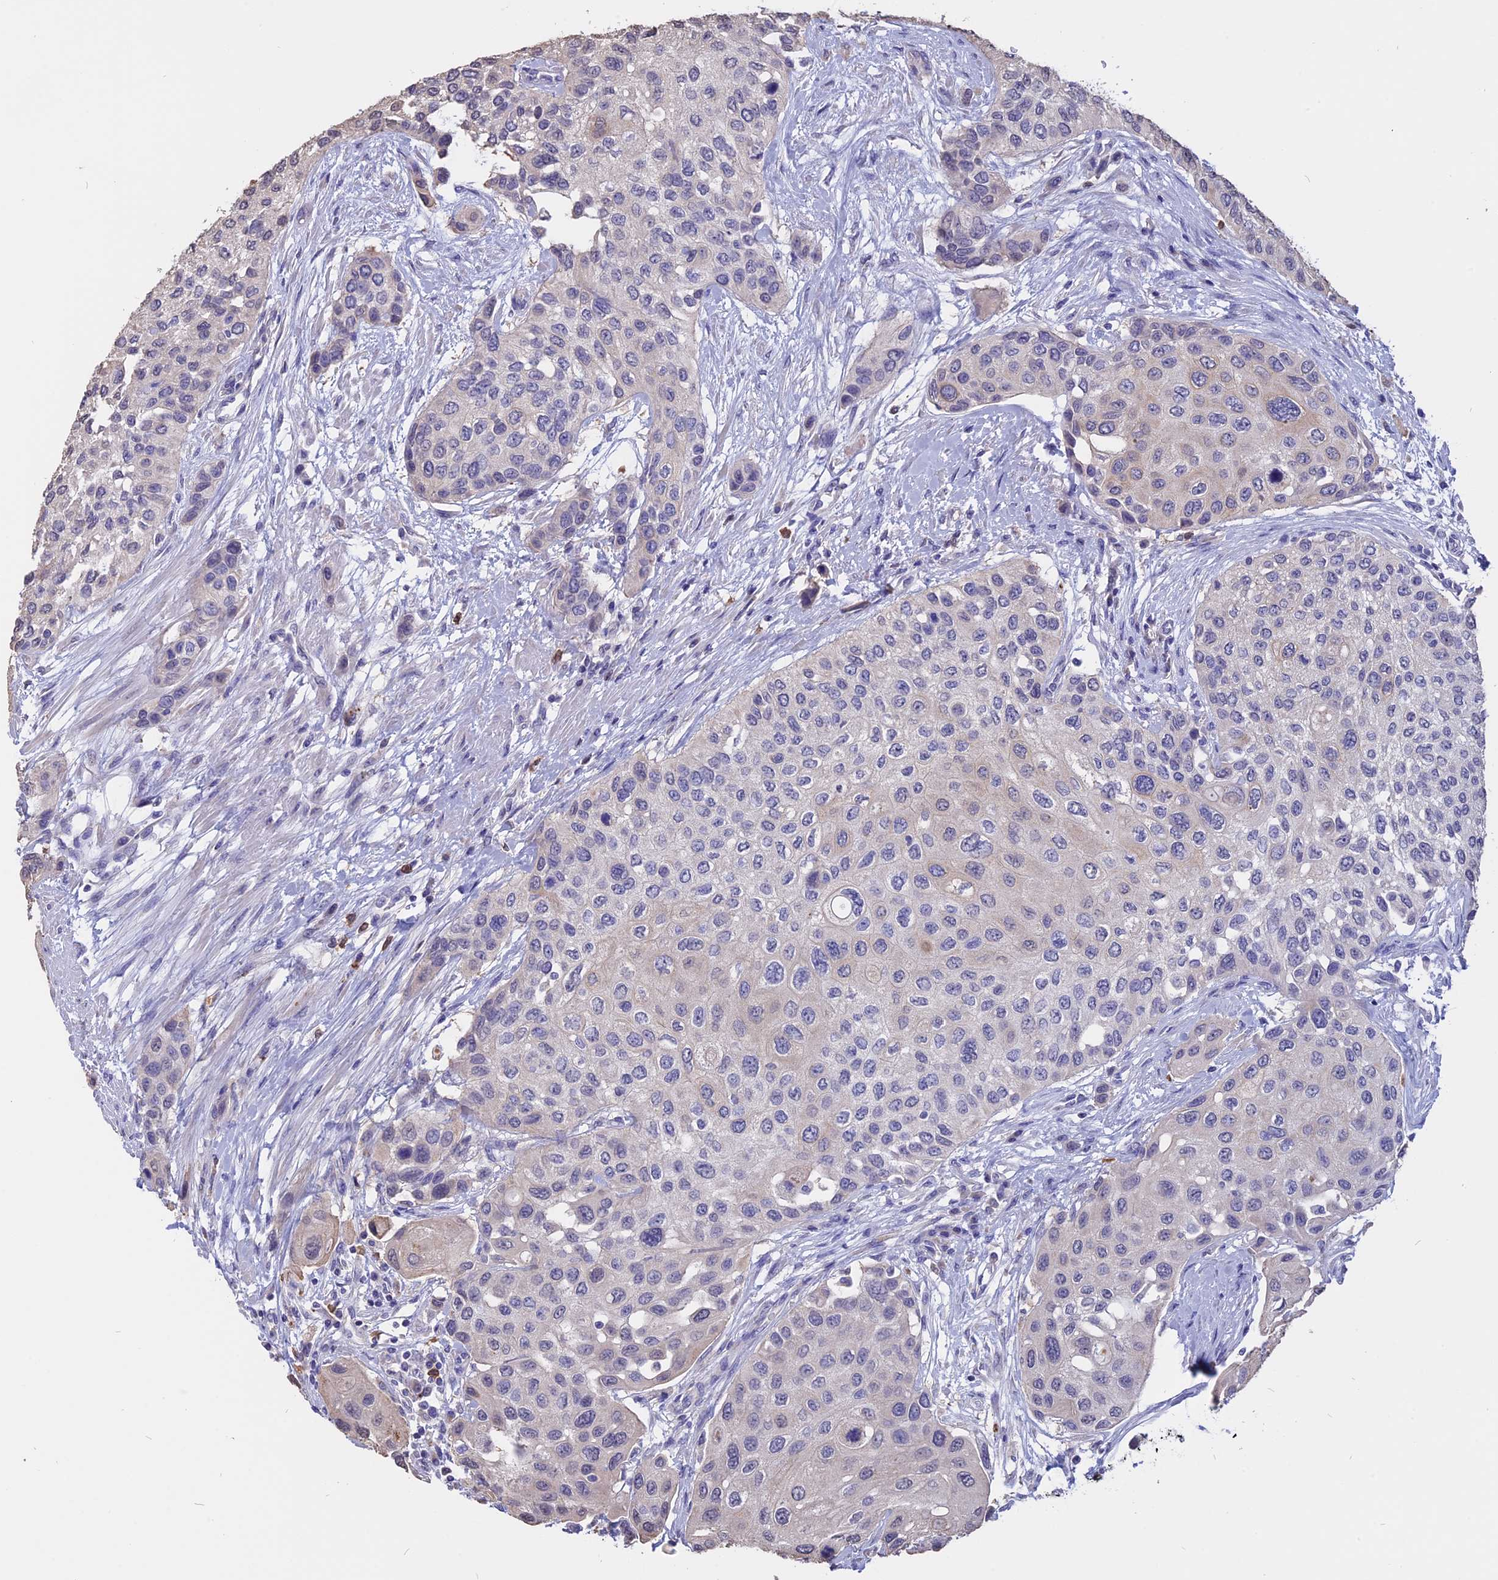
{"staining": {"intensity": "negative", "quantity": "none", "location": "none"}, "tissue": "urothelial cancer", "cell_type": "Tumor cells", "image_type": "cancer", "snomed": [{"axis": "morphology", "description": "Normal tissue, NOS"}, {"axis": "morphology", "description": "Urothelial carcinoma, High grade"}, {"axis": "topography", "description": "Vascular tissue"}, {"axis": "topography", "description": "Urinary bladder"}], "caption": "Immunohistochemistry photomicrograph of neoplastic tissue: human high-grade urothelial carcinoma stained with DAB (3,3'-diaminobenzidine) displays no significant protein staining in tumor cells.", "gene": "CARMIL2", "patient": {"sex": "female", "age": 56}}